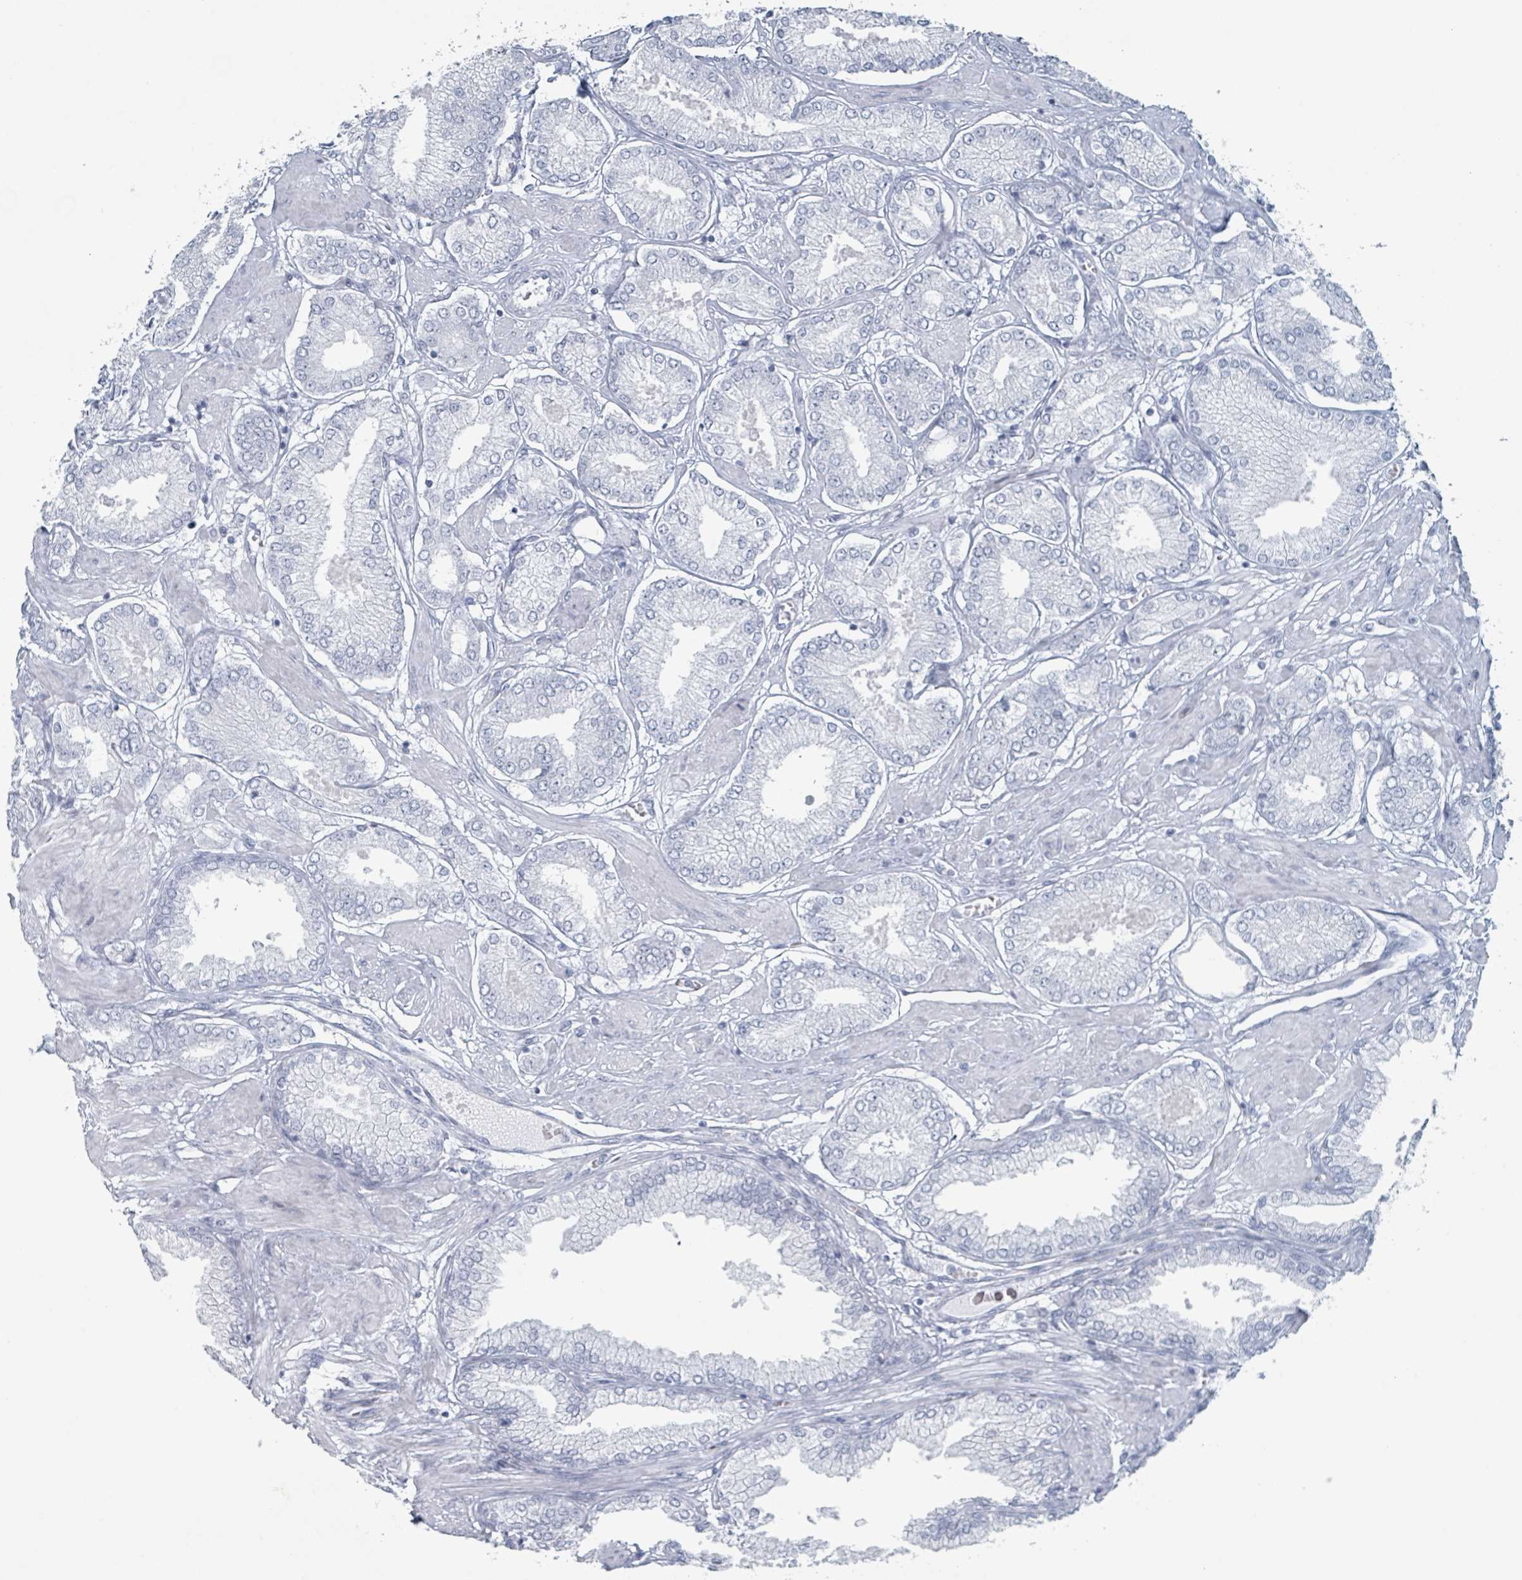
{"staining": {"intensity": "negative", "quantity": "none", "location": "none"}, "tissue": "prostate cancer", "cell_type": "Tumor cells", "image_type": "cancer", "snomed": [{"axis": "morphology", "description": "Adenocarcinoma, High grade"}, {"axis": "topography", "description": "Prostate and seminal vesicle, NOS"}], "caption": "Tumor cells show no significant staining in adenocarcinoma (high-grade) (prostate). Brightfield microscopy of immunohistochemistry stained with DAB (brown) and hematoxylin (blue), captured at high magnification.", "gene": "GPR15LG", "patient": {"sex": "male", "age": 64}}